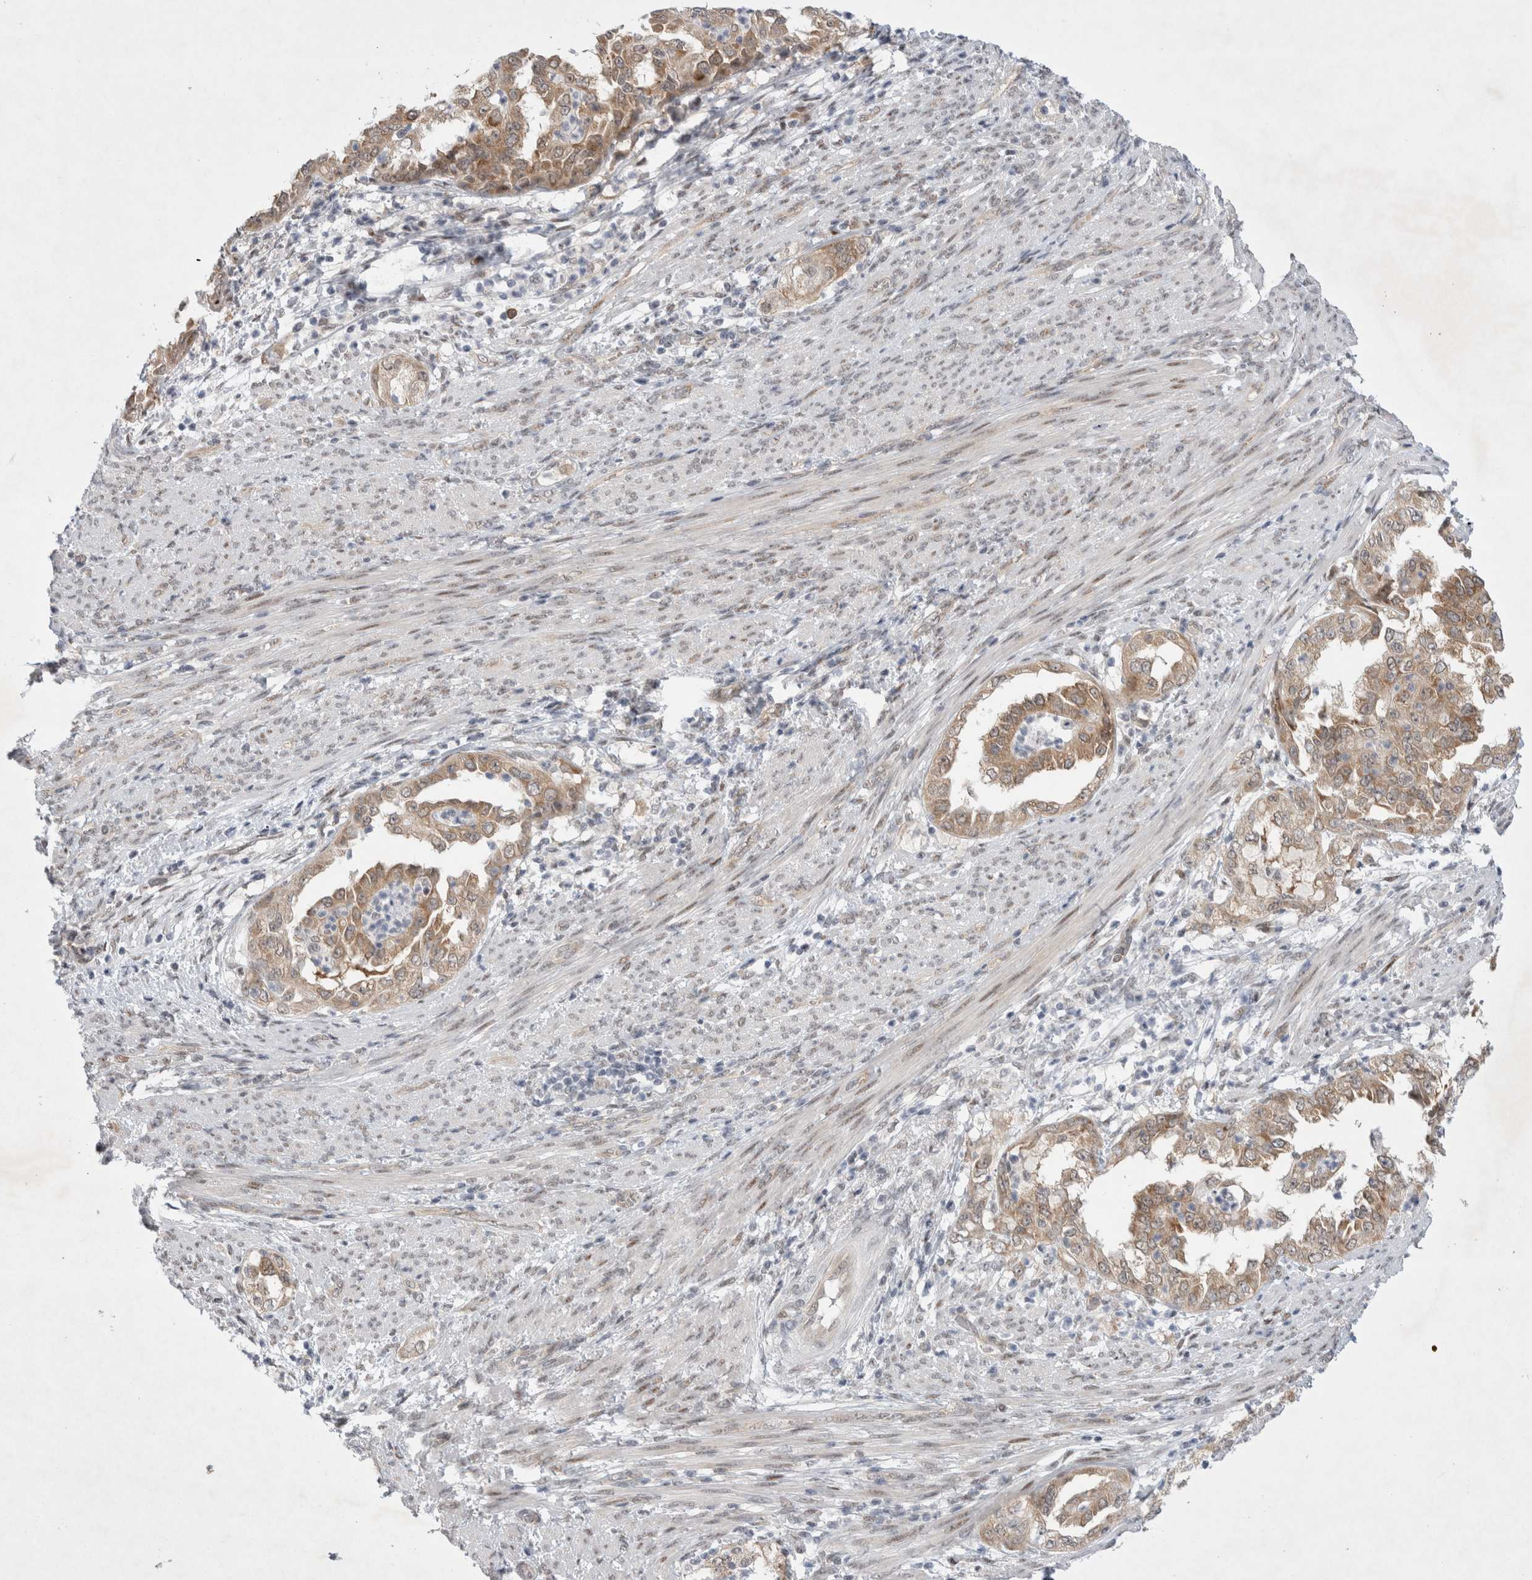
{"staining": {"intensity": "weak", "quantity": ">75%", "location": "cytoplasmic/membranous"}, "tissue": "endometrial cancer", "cell_type": "Tumor cells", "image_type": "cancer", "snomed": [{"axis": "morphology", "description": "Adenocarcinoma, NOS"}, {"axis": "topography", "description": "Endometrium"}], "caption": "The immunohistochemical stain labels weak cytoplasmic/membranous staining in tumor cells of endometrial adenocarcinoma tissue.", "gene": "WIPF2", "patient": {"sex": "female", "age": 85}}